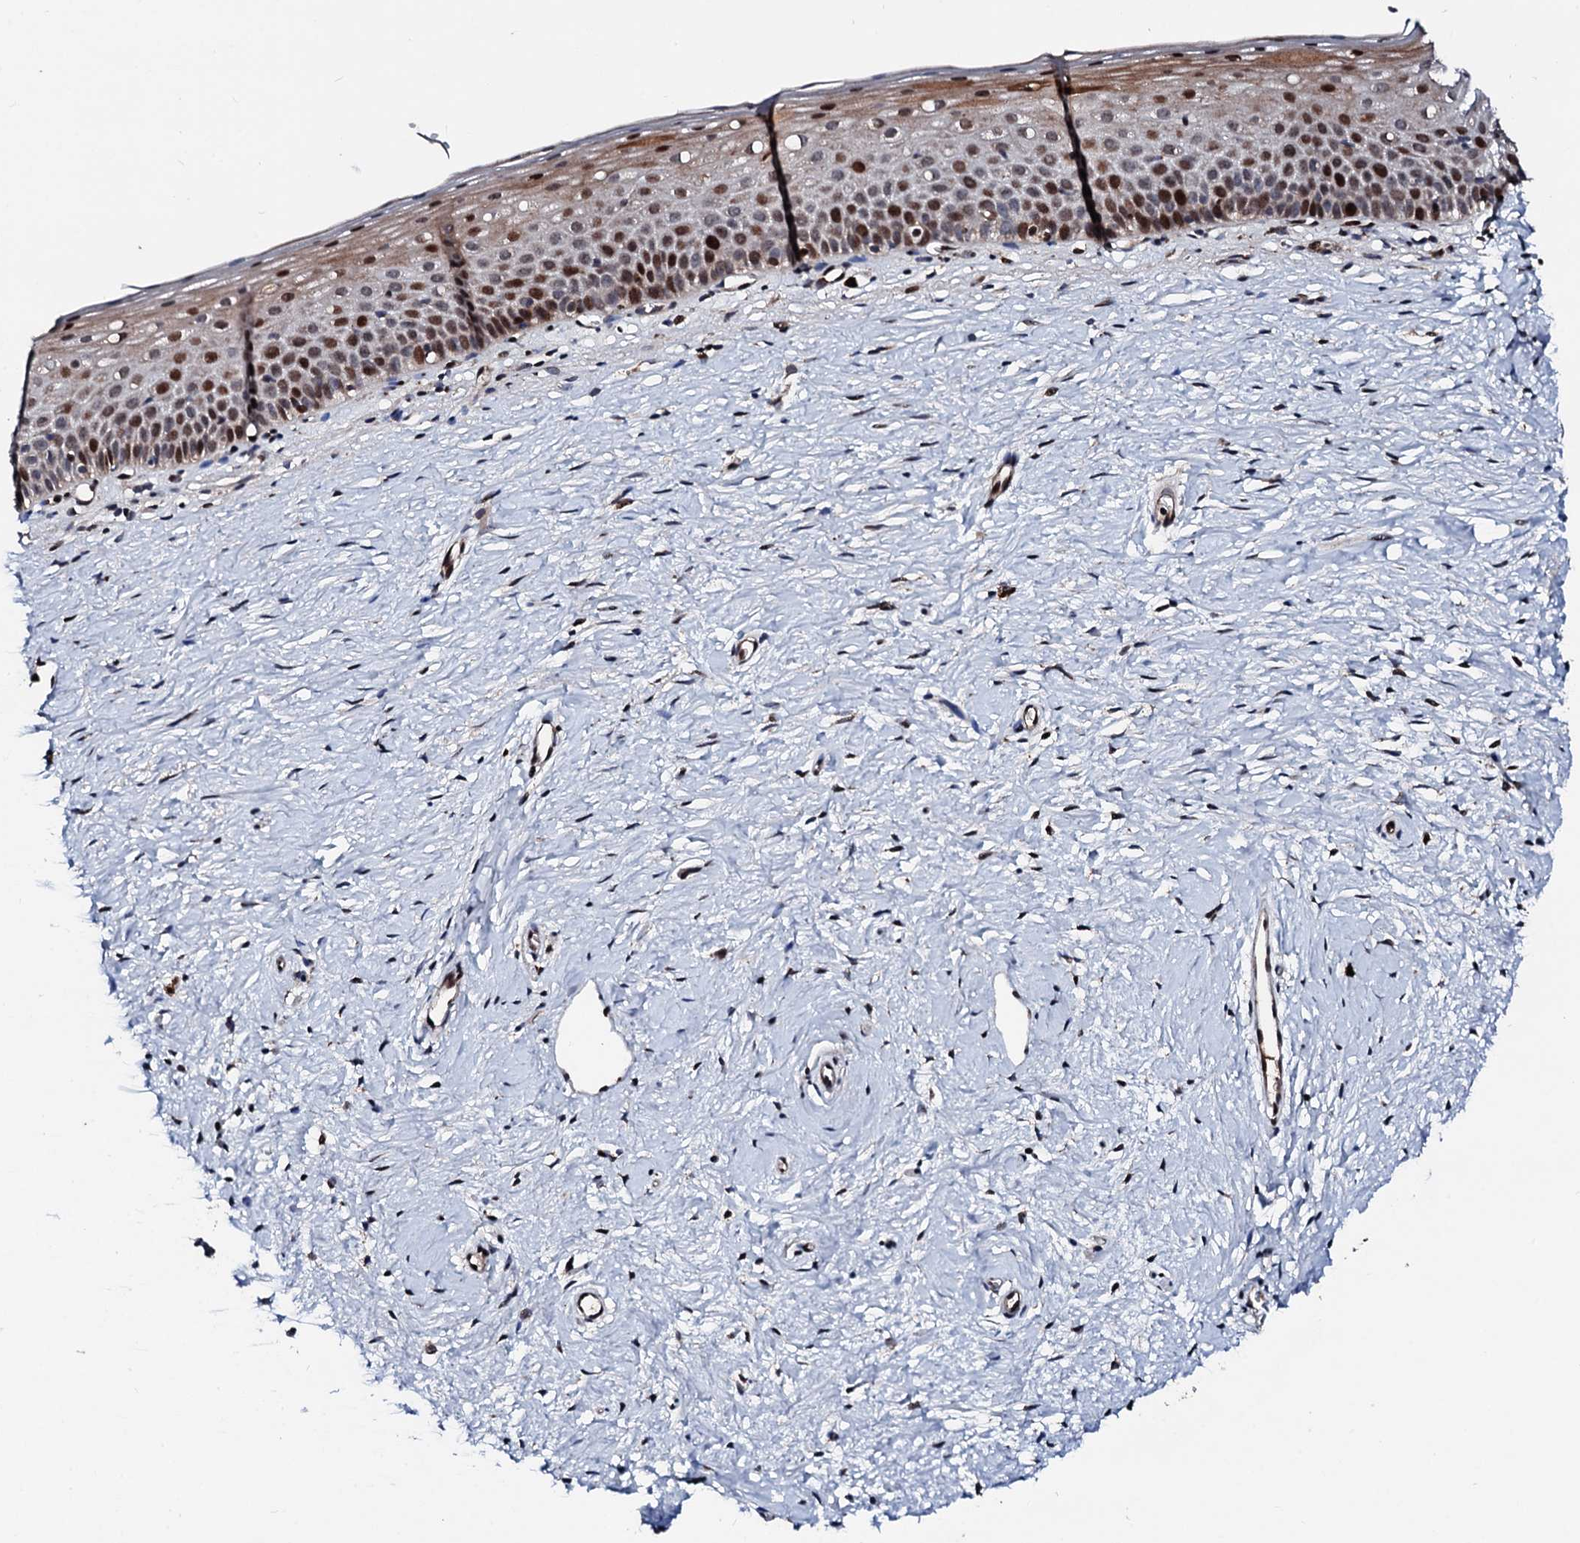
{"staining": {"intensity": "strong", "quantity": ">75%", "location": "cytoplasmic/membranous,nuclear"}, "tissue": "cervix", "cell_type": "Glandular cells", "image_type": "normal", "snomed": [{"axis": "morphology", "description": "Normal tissue, NOS"}, {"axis": "topography", "description": "Cervix"}], "caption": "Cervix stained for a protein displays strong cytoplasmic/membranous,nuclear positivity in glandular cells. (DAB (3,3'-diaminobenzidine) IHC, brown staining for protein, blue staining for nuclei).", "gene": "KIF18A", "patient": {"sex": "female", "age": 57}}